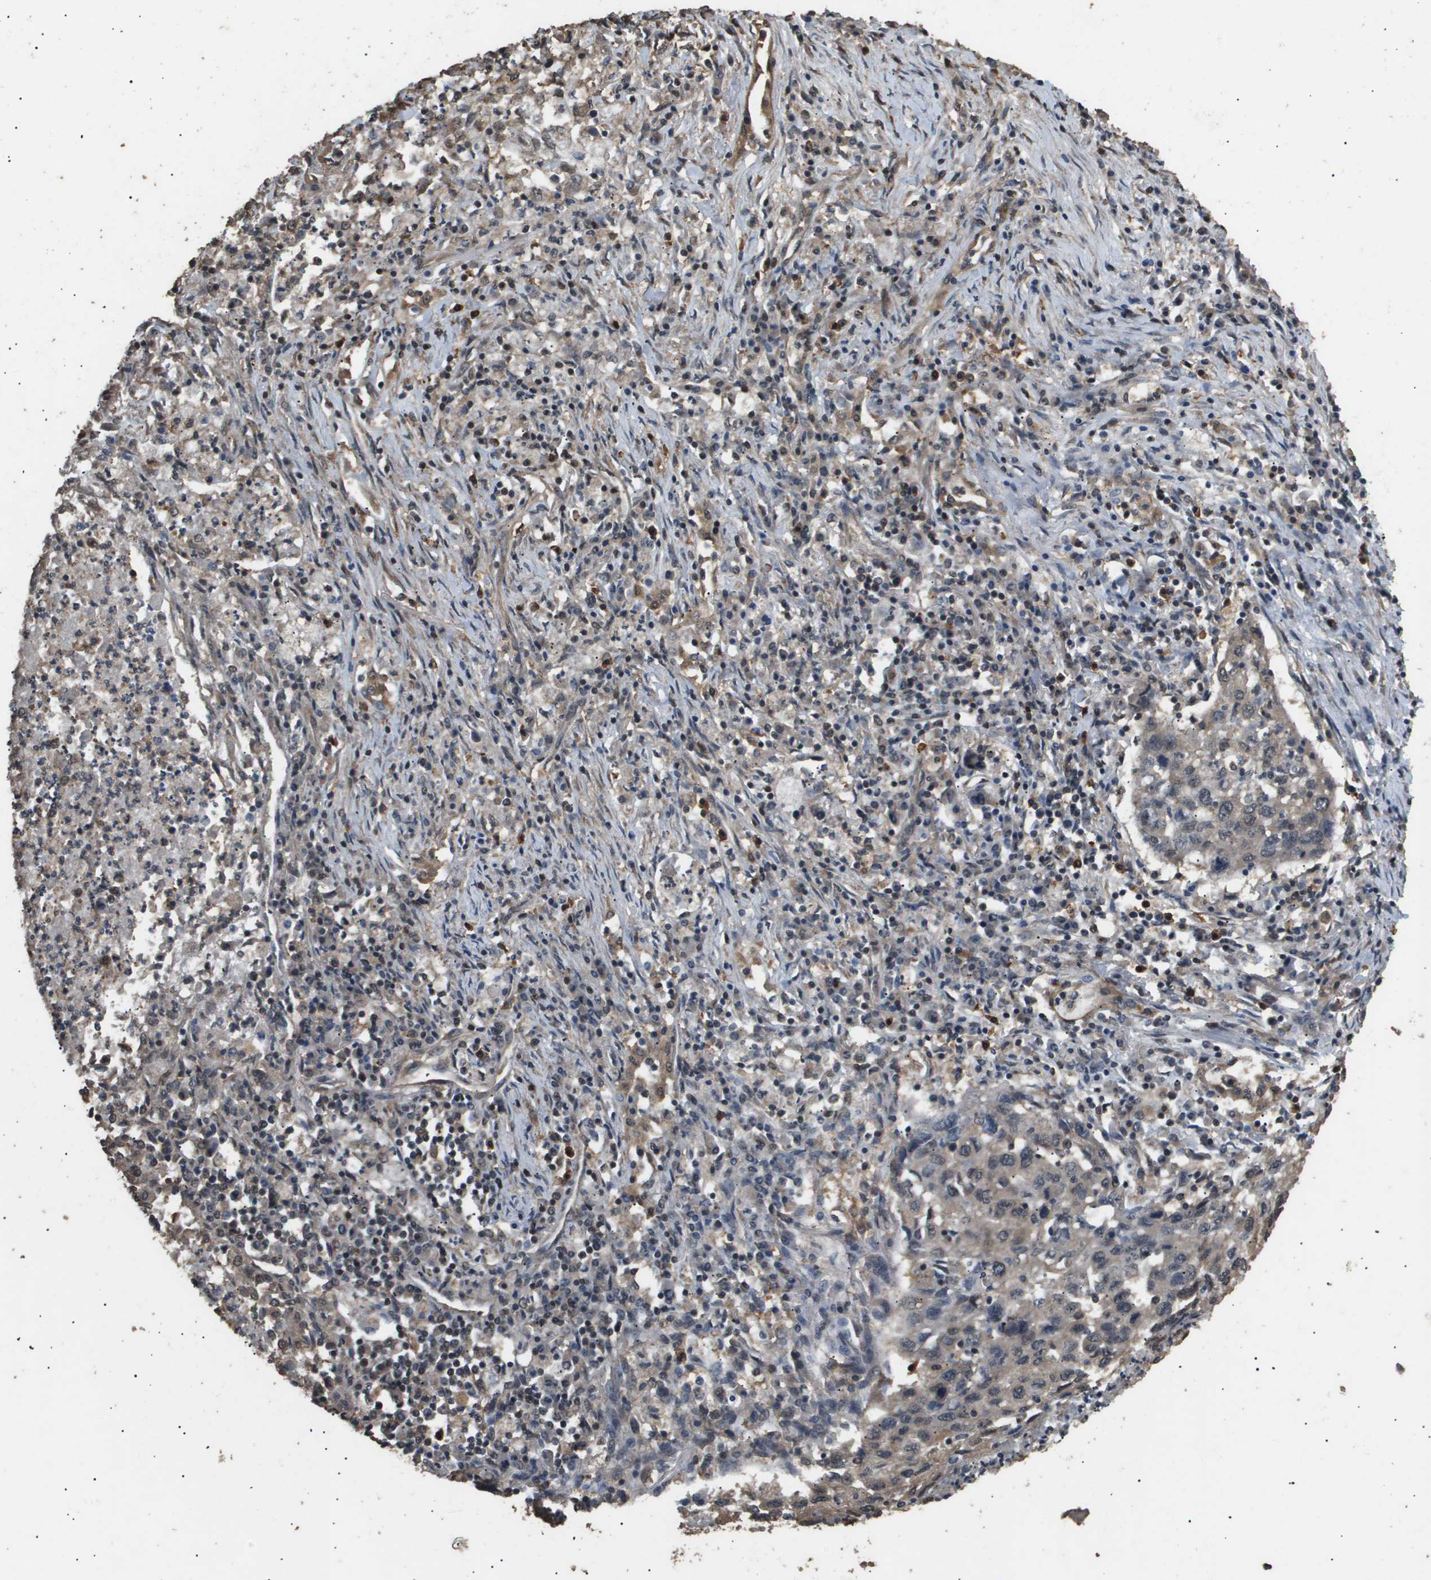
{"staining": {"intensity": "weak", "quantity": ">75%", "location": "cytoplasmic/membranous"}, "tissue": "lung cancer", "cell_type": "Tumor cells", "image_type": "cancer", "snomed": [{"axis": "morphology", "description": "Squamous cell carcinoma, NOS"}, {"axis": "topography", "description": "Lung"}], "caption": "There is low levels of weak cytoplasmic/membranous expression in tumor cells of lung cancer, as demonstrated by immunohistochemical staining (brown color).", "gene": "ING1", "patient": {"sex": "female", "age": 63}}